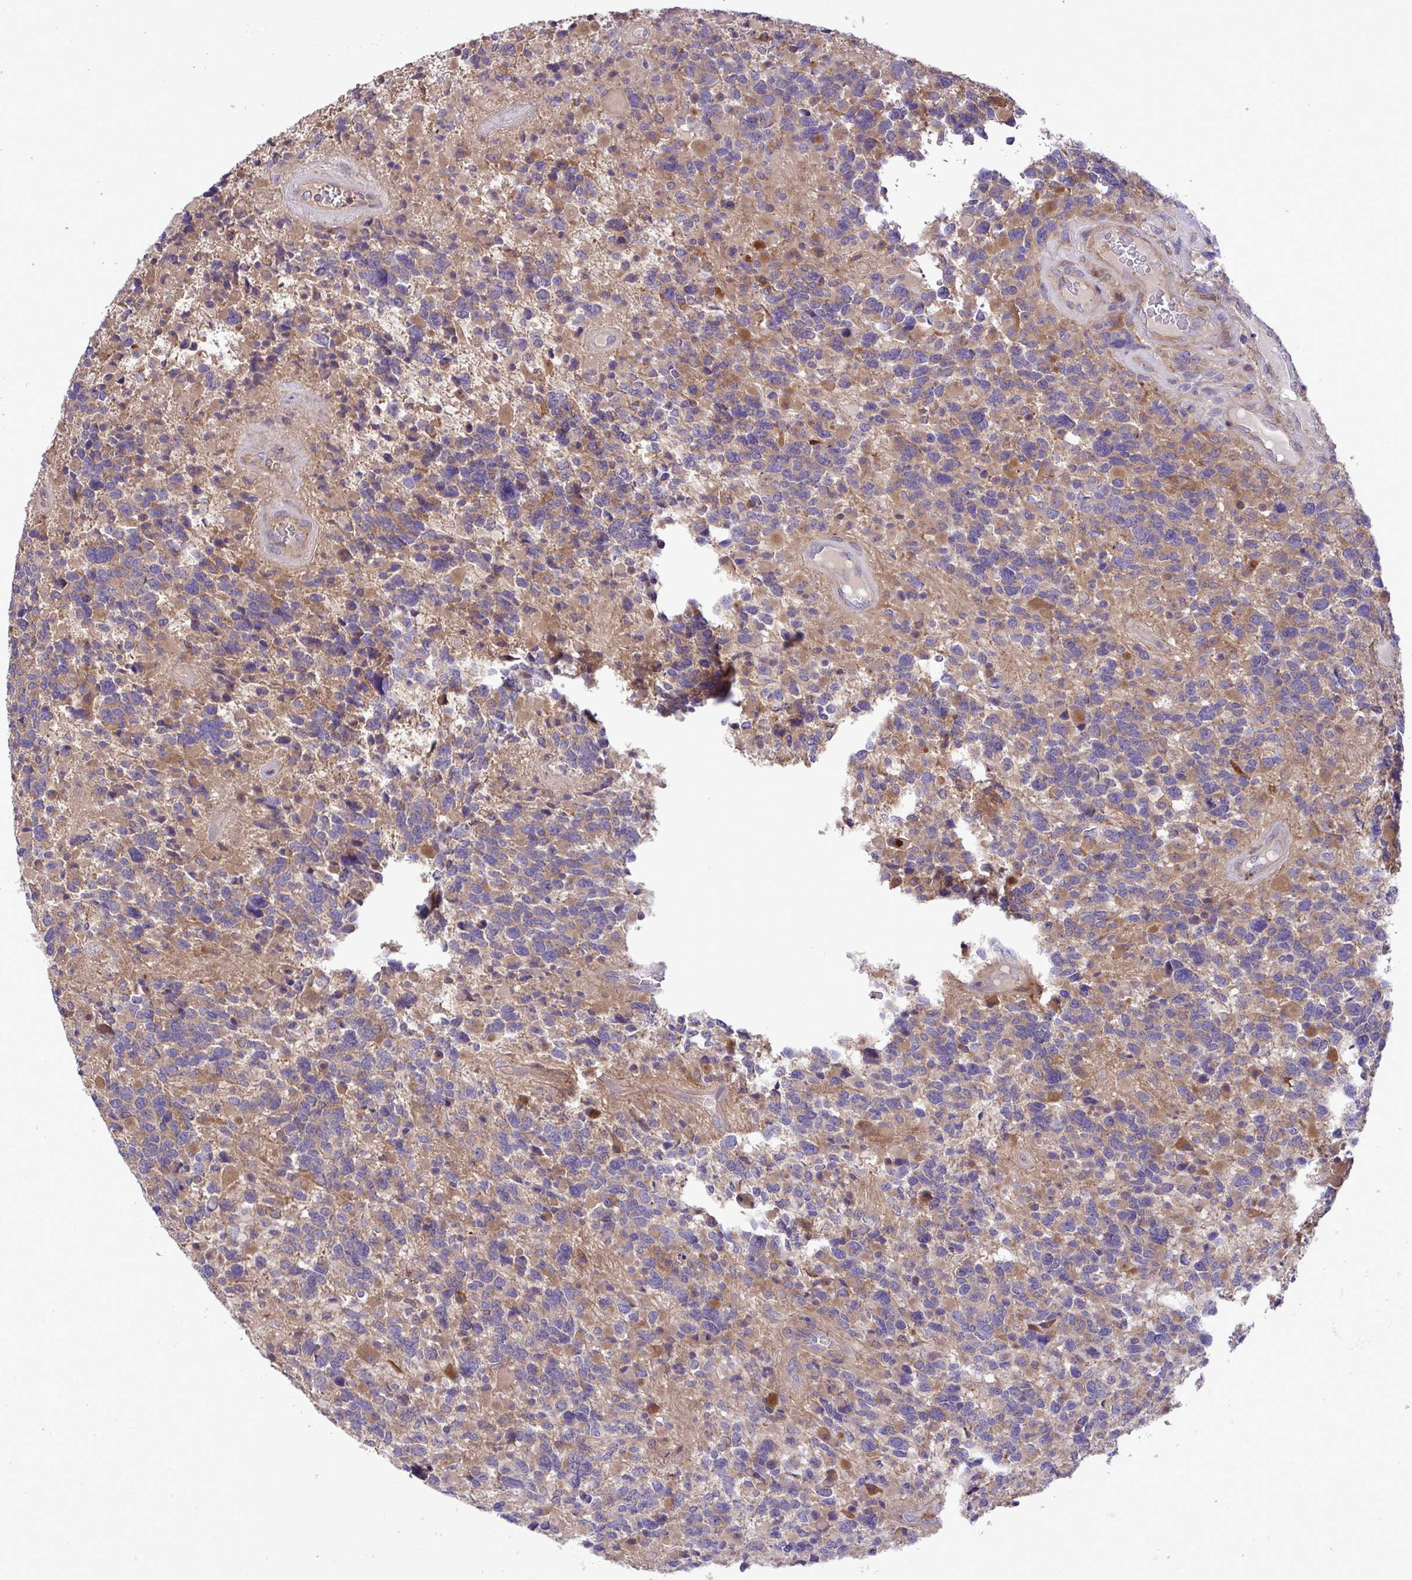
{"staining": {"intensity": "weak", "quantity": "25%-75%", "location": "cytoplasmic/membranous"}, "tissue": "glioma", "cell_type": "Tumor cells", "image_type": "cancer", "snomed": [{"axis": "morphology", "description": "Glioma, malignant, High grade"}, {"axis": "topography", "description": "Brain"}], "caption": "This photomicrograph demonstrates glioma stained with immunohistochemistry to label a protein in brown. The cytoplasmic/membranous of tumor cells show weak positivity for the protein. Nuclei are counter-stained blue.", "gene": "GRB14", "patient": {"sex": "female", "age": 40}}